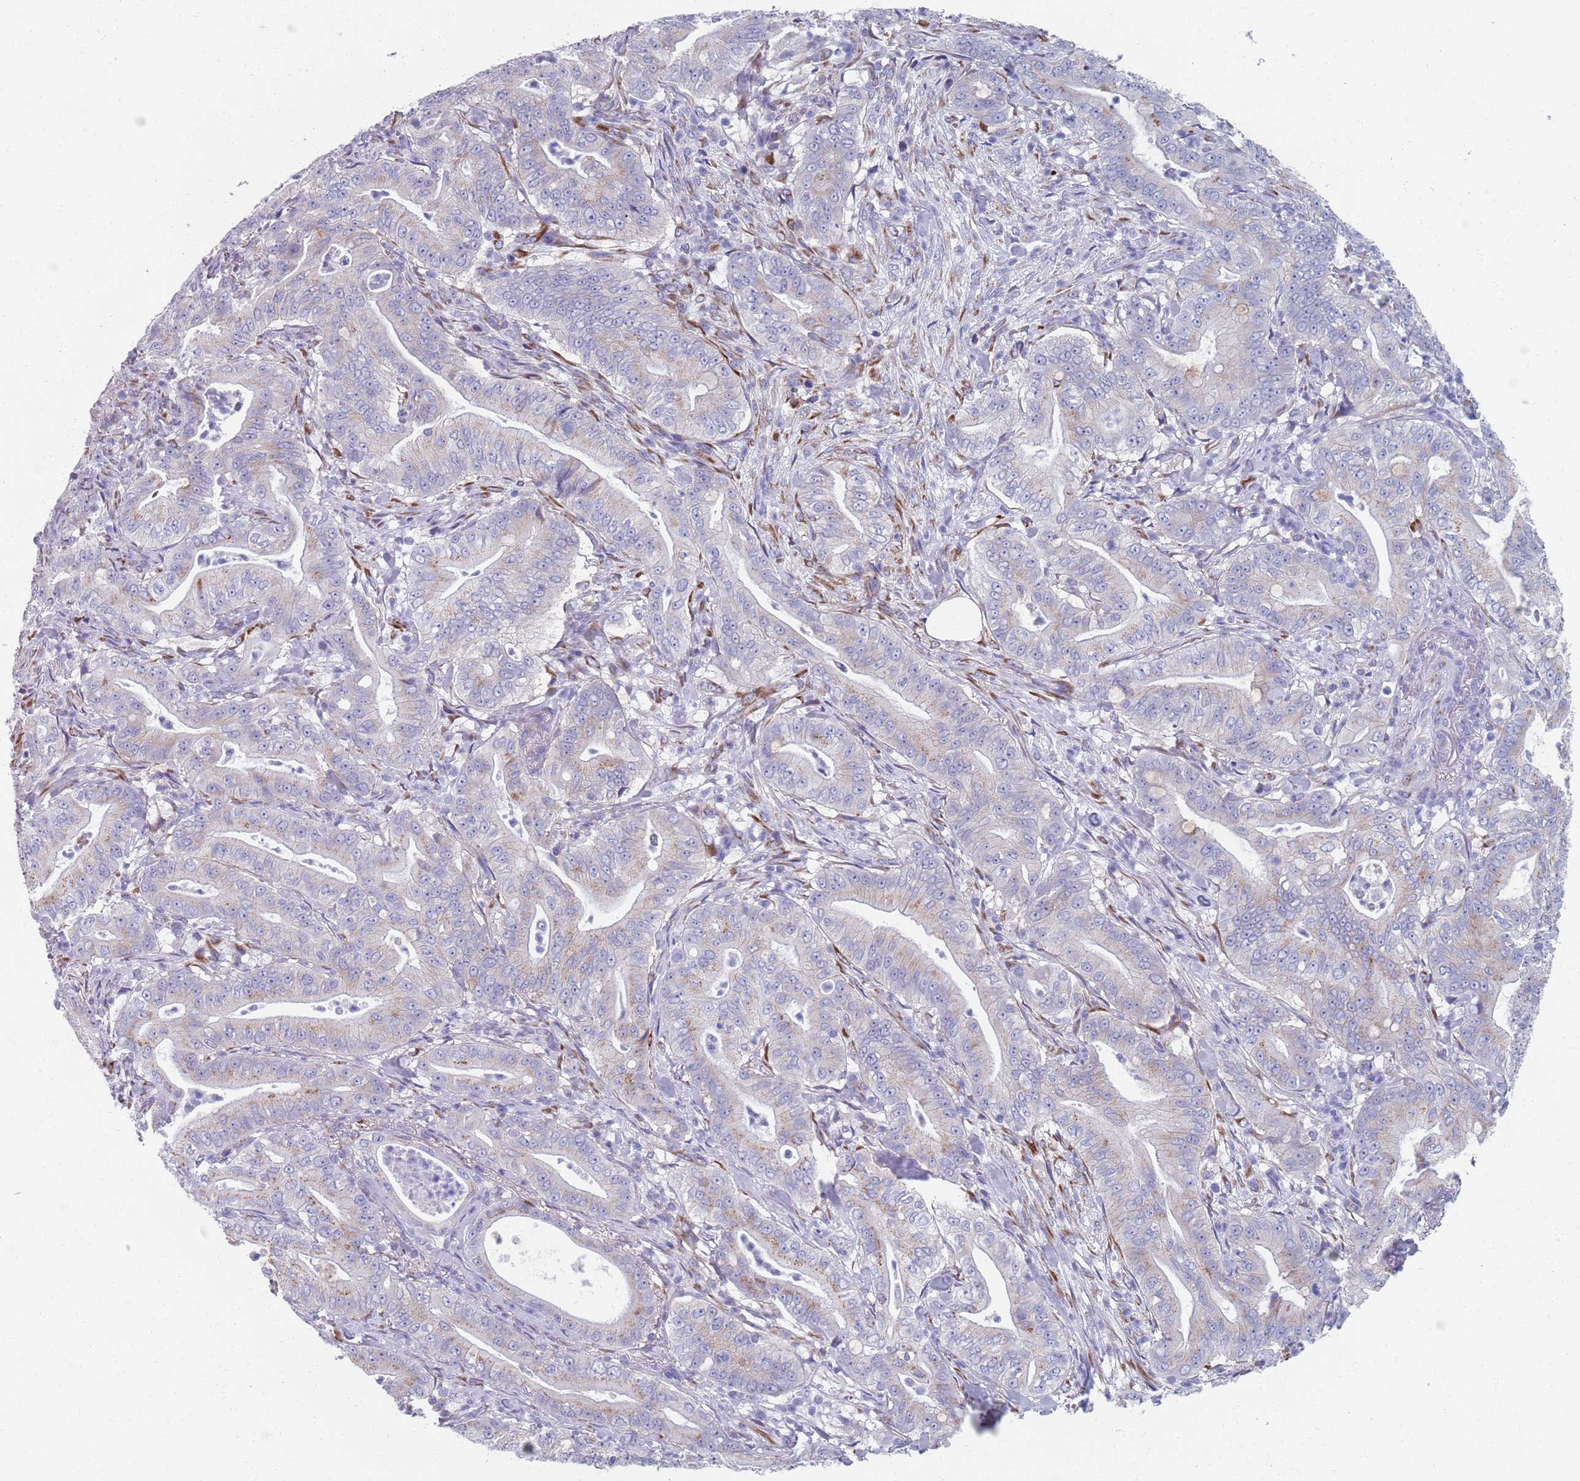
{"staining": {"intensity": "weak", "quantity": "<25%", "location": "cytoplasmic/membranous"}, "tissue": "pancreatic cancer", "cell_type": "Tumor cells", "image_type": "cancer", "snomed": [{"axis": "morphology", "description": "Adenocarcinoma, NOS"}, {"axis": "topography", "description": "Pancreas"}], "caption": "Immunohistochemical staining of human adenocarcinoma (pancreatic) demonstrates no significant expression in tumor cells.", "gene": "PLOD1", "patient": {"sex": "male", "age": 71}}